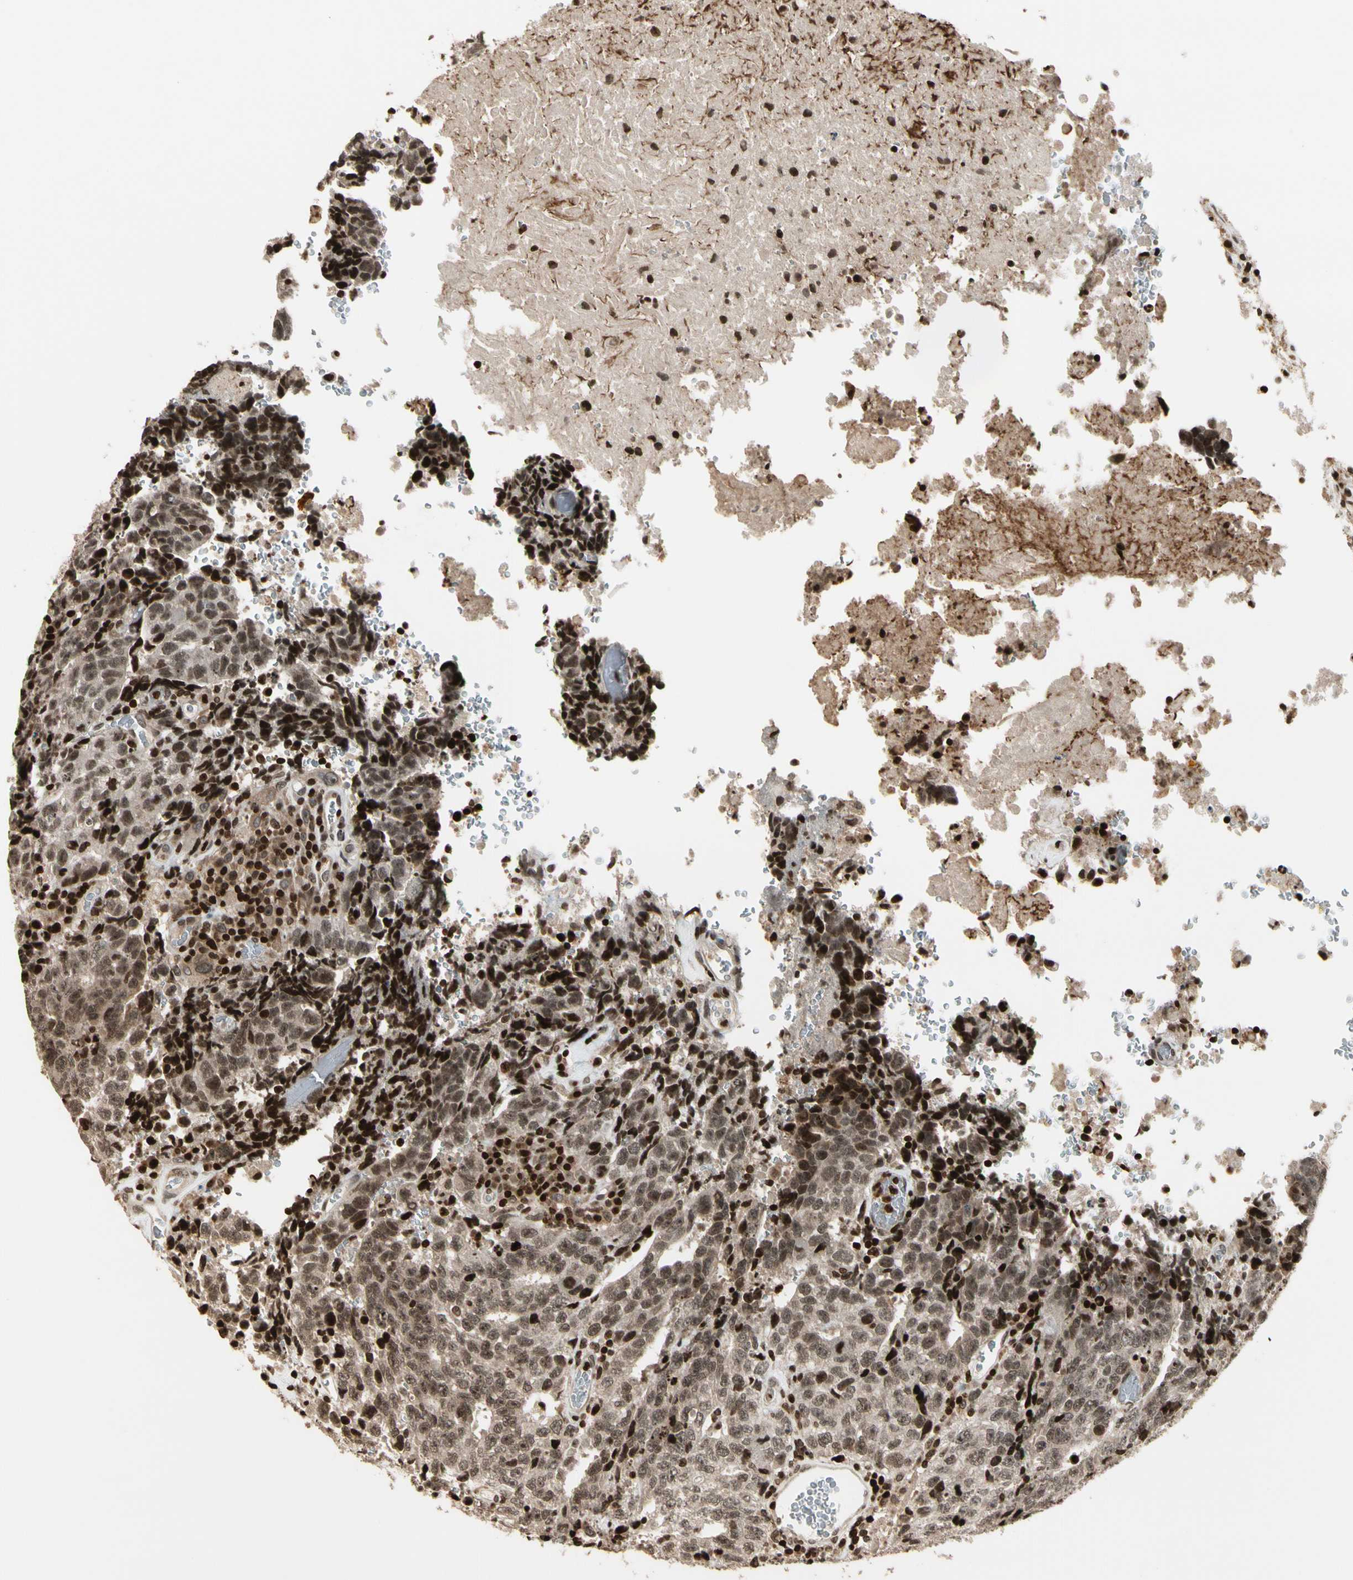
{"staining": {"intensity": "moderate", "quantity": ">75%", "location": "nuclear"}, "tissue": "testis cancer", "cell_type": "Tumor cells", "image_type": "cancer", "snomed": [{"axis": "morphology", "description": "Necrosis, NOS"}, {"axis": "morphology", "description": "Carcinoma, Embryonal, NOS"}, {"axis": "topography", "description": "Testis"}], "caption": "Tumor cells reveal medium levels of moderate nuclear positivity in approximately >75% of cells in embryonal carcinoma (testis).", "gene": "TSHZ3", "patient": {"sex": "male", "age": 19}}